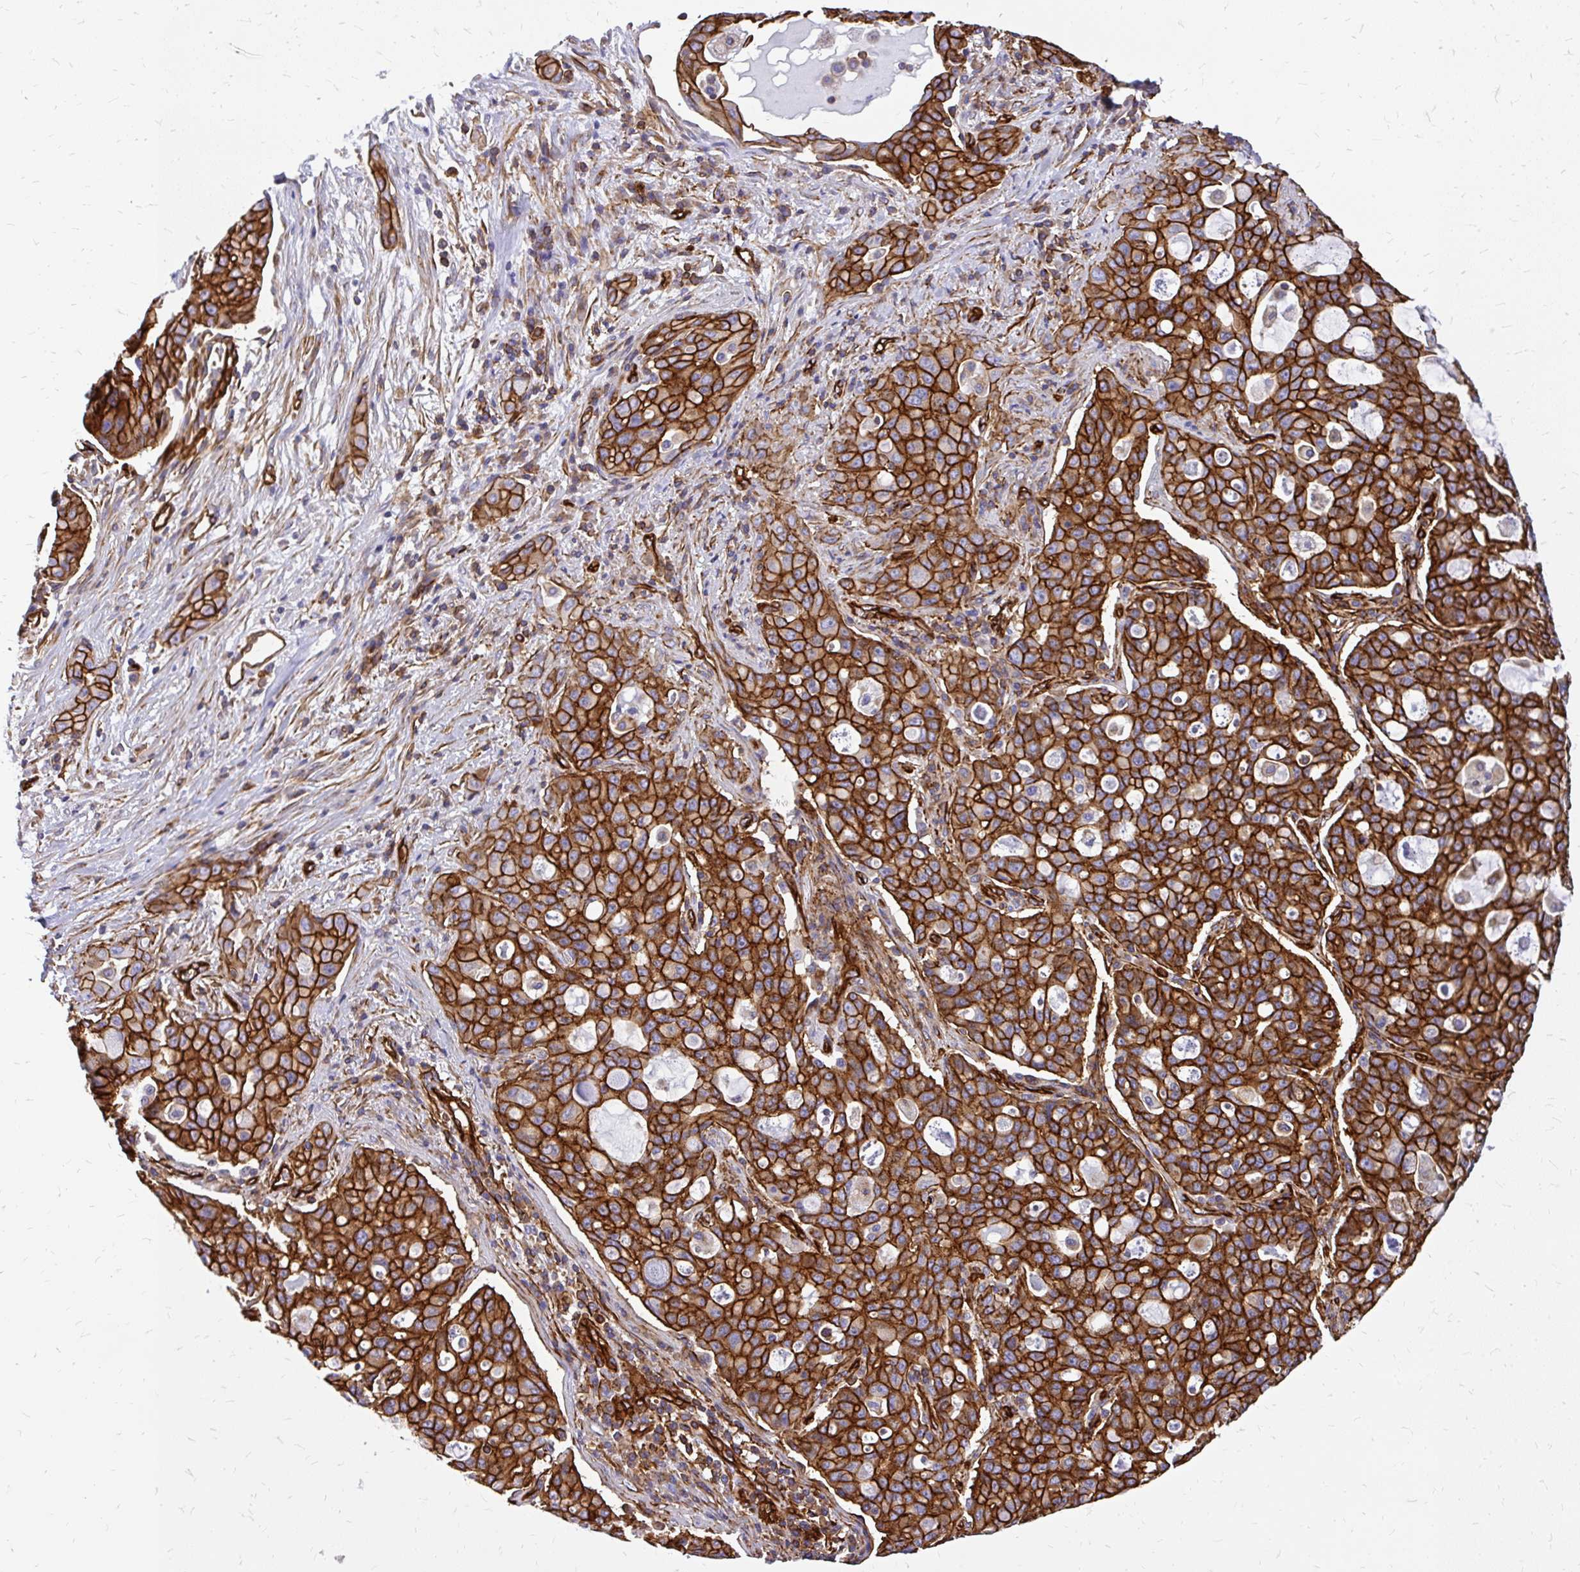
{"staining": {"intensity": "strong", "quantity": ">75%", "location": "cytoplasmic/membranous"}, "tissue": "lung cancer", "cell_type": "Tumor cells", "image_type": "cancer", "snomed": [{"axis": "morphology", "description": "Adenocarcinoma, NOS"}, {"axis": "topography", "description": "Lung"}], "caption": "The photomicrograph demonstrates a brown stain indicating the presence of a protein in the cytoplasmic/membranous of tumor cells in lung cancer (adenocarcinoma).", "gene": "MAP1LC3B", "patient": {"sex": "female", "age": 44}}